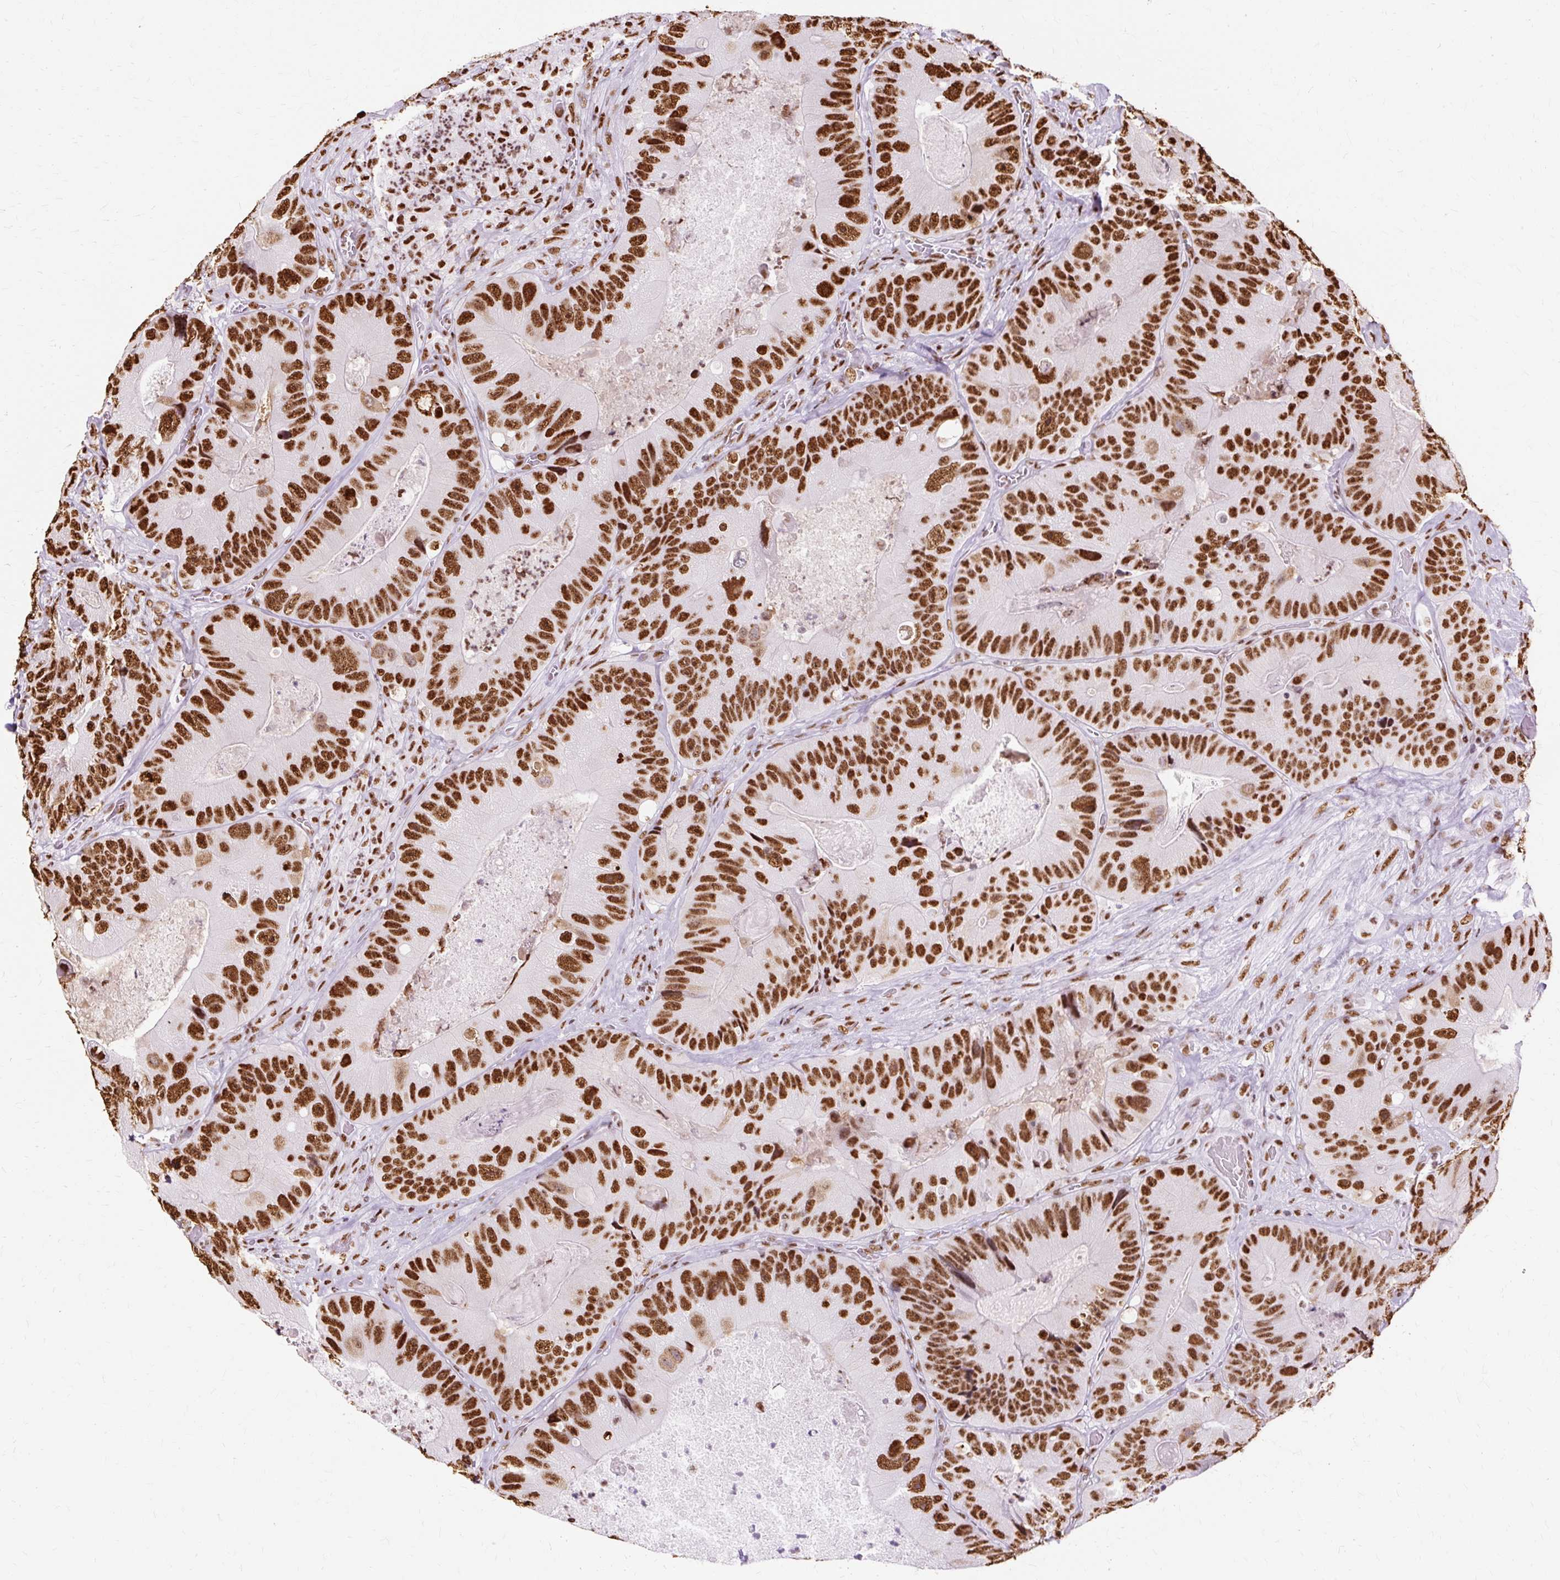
{"staining": {"intensity": "strong", "quantity": ">75%", "location": "nuclear"}, "tissue": "colorectal cancer", "cell_type": "Tumor cells", "image_type": "cancer", "snomed": [{"axis": "morphology", "description": "Adenocarcinoma, NOS"}, {"axis": "topography", "description": "Colon"}], "caption": "Adenocarcinoma (colorectal) was stained to show a protein in brown. There is high levels of strong nuclear expression in about >75% of tumor cells. (DAB IHC, brown staining for protein, blue staining for nuclei).", "gene": "XRCC6", "patient": {"sex": "female", "age": 86}}